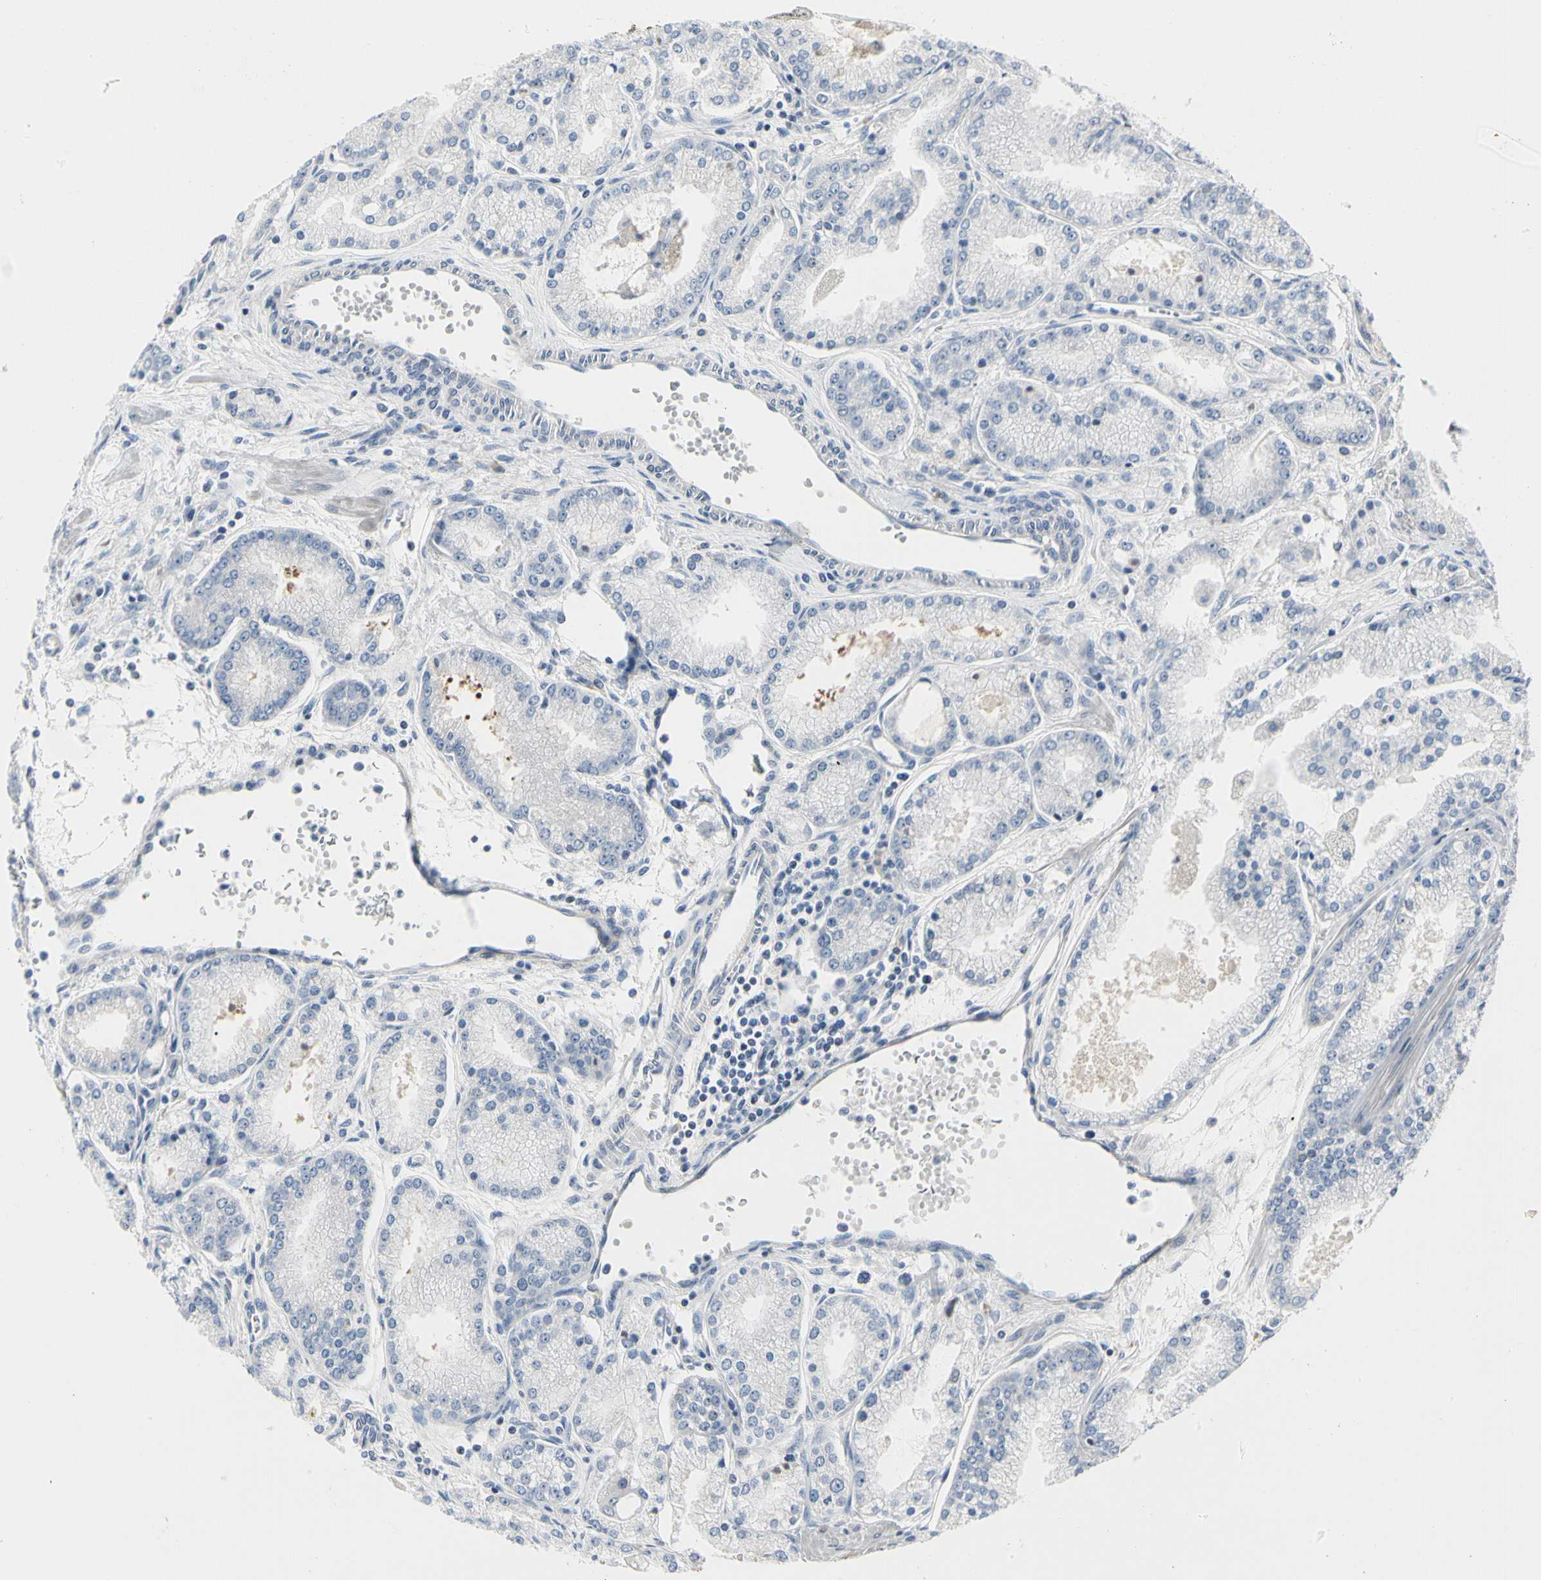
{"staining": {"intensity": "negative", "quantity": "none", "location": "none"}, "tissue": "prostate cancer", "cell_type": "Tumor cells", "image_type": "cancer", "snomed": [{"axis": "morphology", "description": "Adenocarcinoma, High grade"}, {"axis": "topography", "description": "Prostate"}], "caption": "This is a histopathology image of IHC staining of high-grade adenocarcinoma (prostate), which shows no staining in tumor cells.", "gene": "ECRG4", "patient": {"sex": "male", "age": 61}}